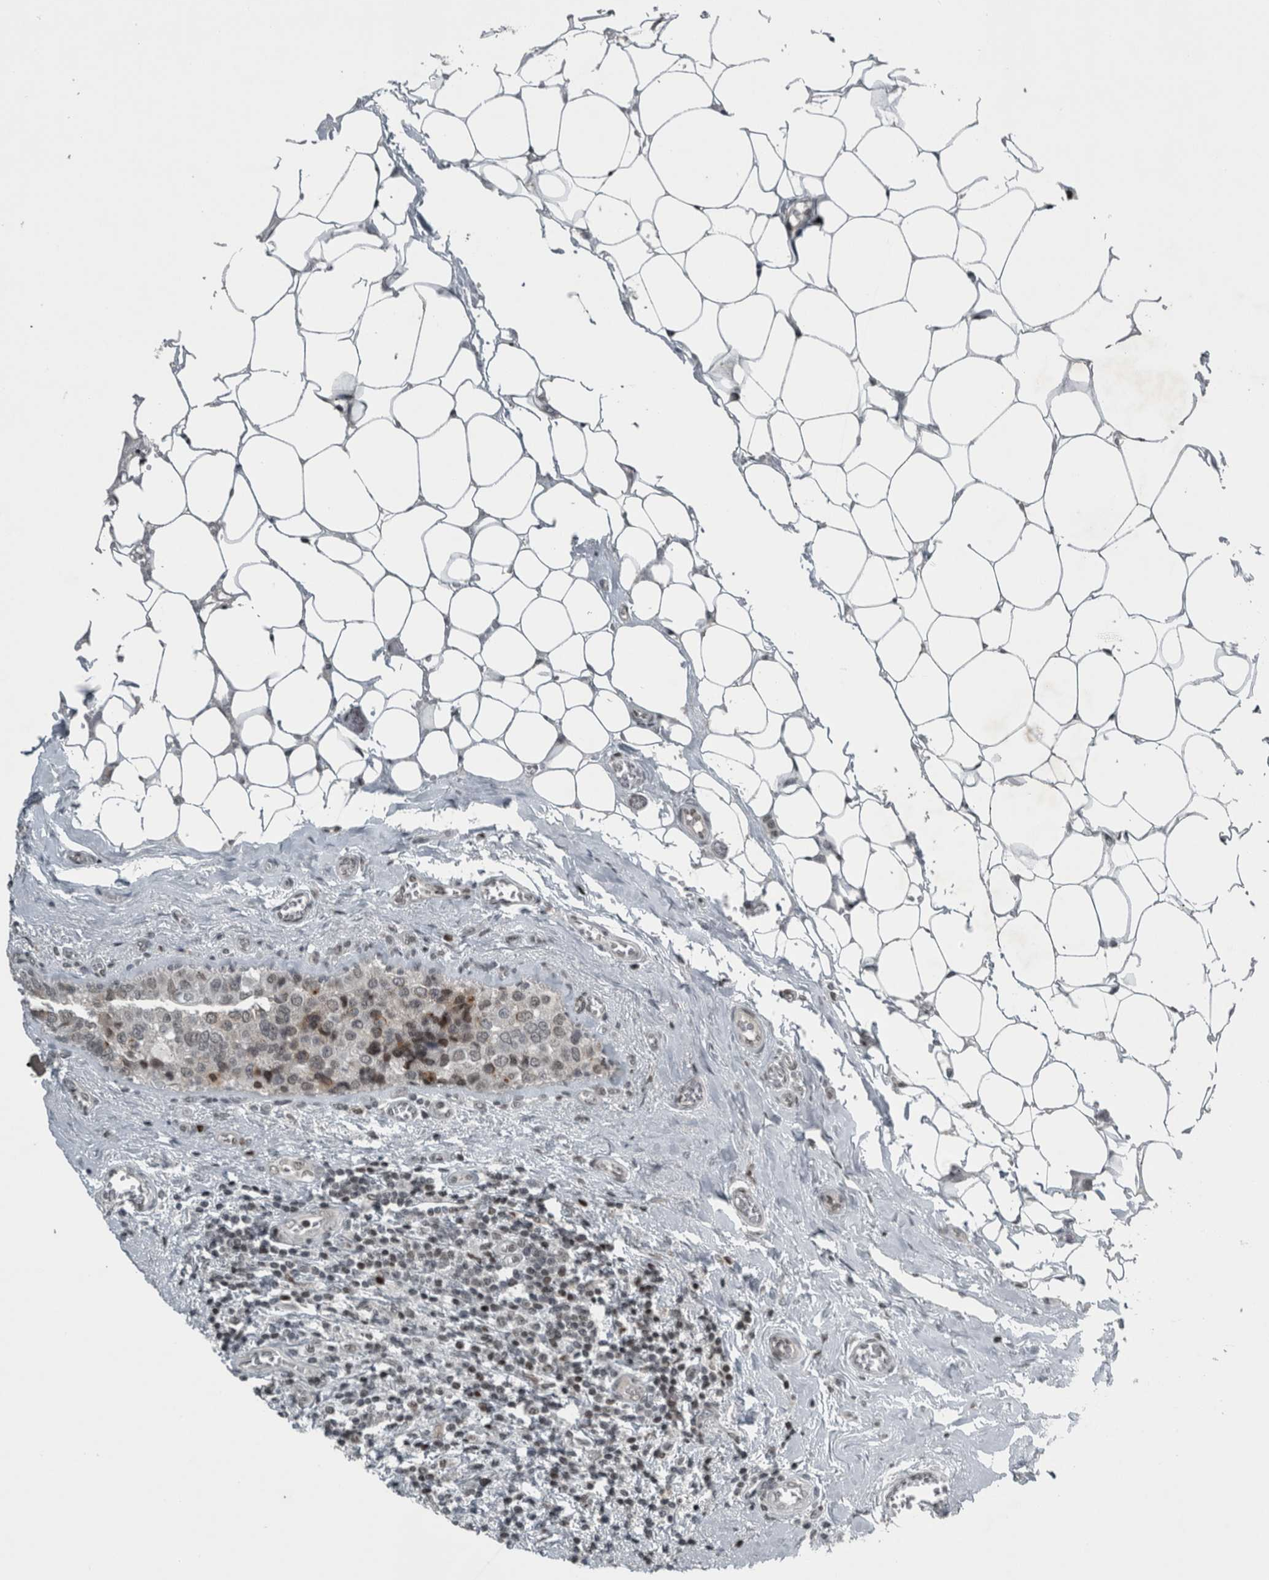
{"staining": {"intensity": "moderate", "quantity": "<25%", "location": "cytoplasmic/membranous,nuclear"}, "tissue": "breast cancer", "cell_type": "Tumor cells", "image_type": "cancer", "snomed": [{"axis": "morphology", "description": "Normal tissue, NOS"}, {"axis": "morphology", "description": "Duct carcinoma"}, {"axis": "topography", "description": "Breast"}], "caption": "Breast cancer stained with DAB (3,3'-diaminobenzidine) immunohistochemistry (IHC) reveals low levels of moderate cytoplasmic/membranous and nuclear positivity in approximately <25% of tumor cells. (Stains: DAB in brown, nuclei in blue, Microscopy: brightfield microscopy at high magnification).", "gene": "UNC50", "patient": {"sex": "female", "age": 43}}